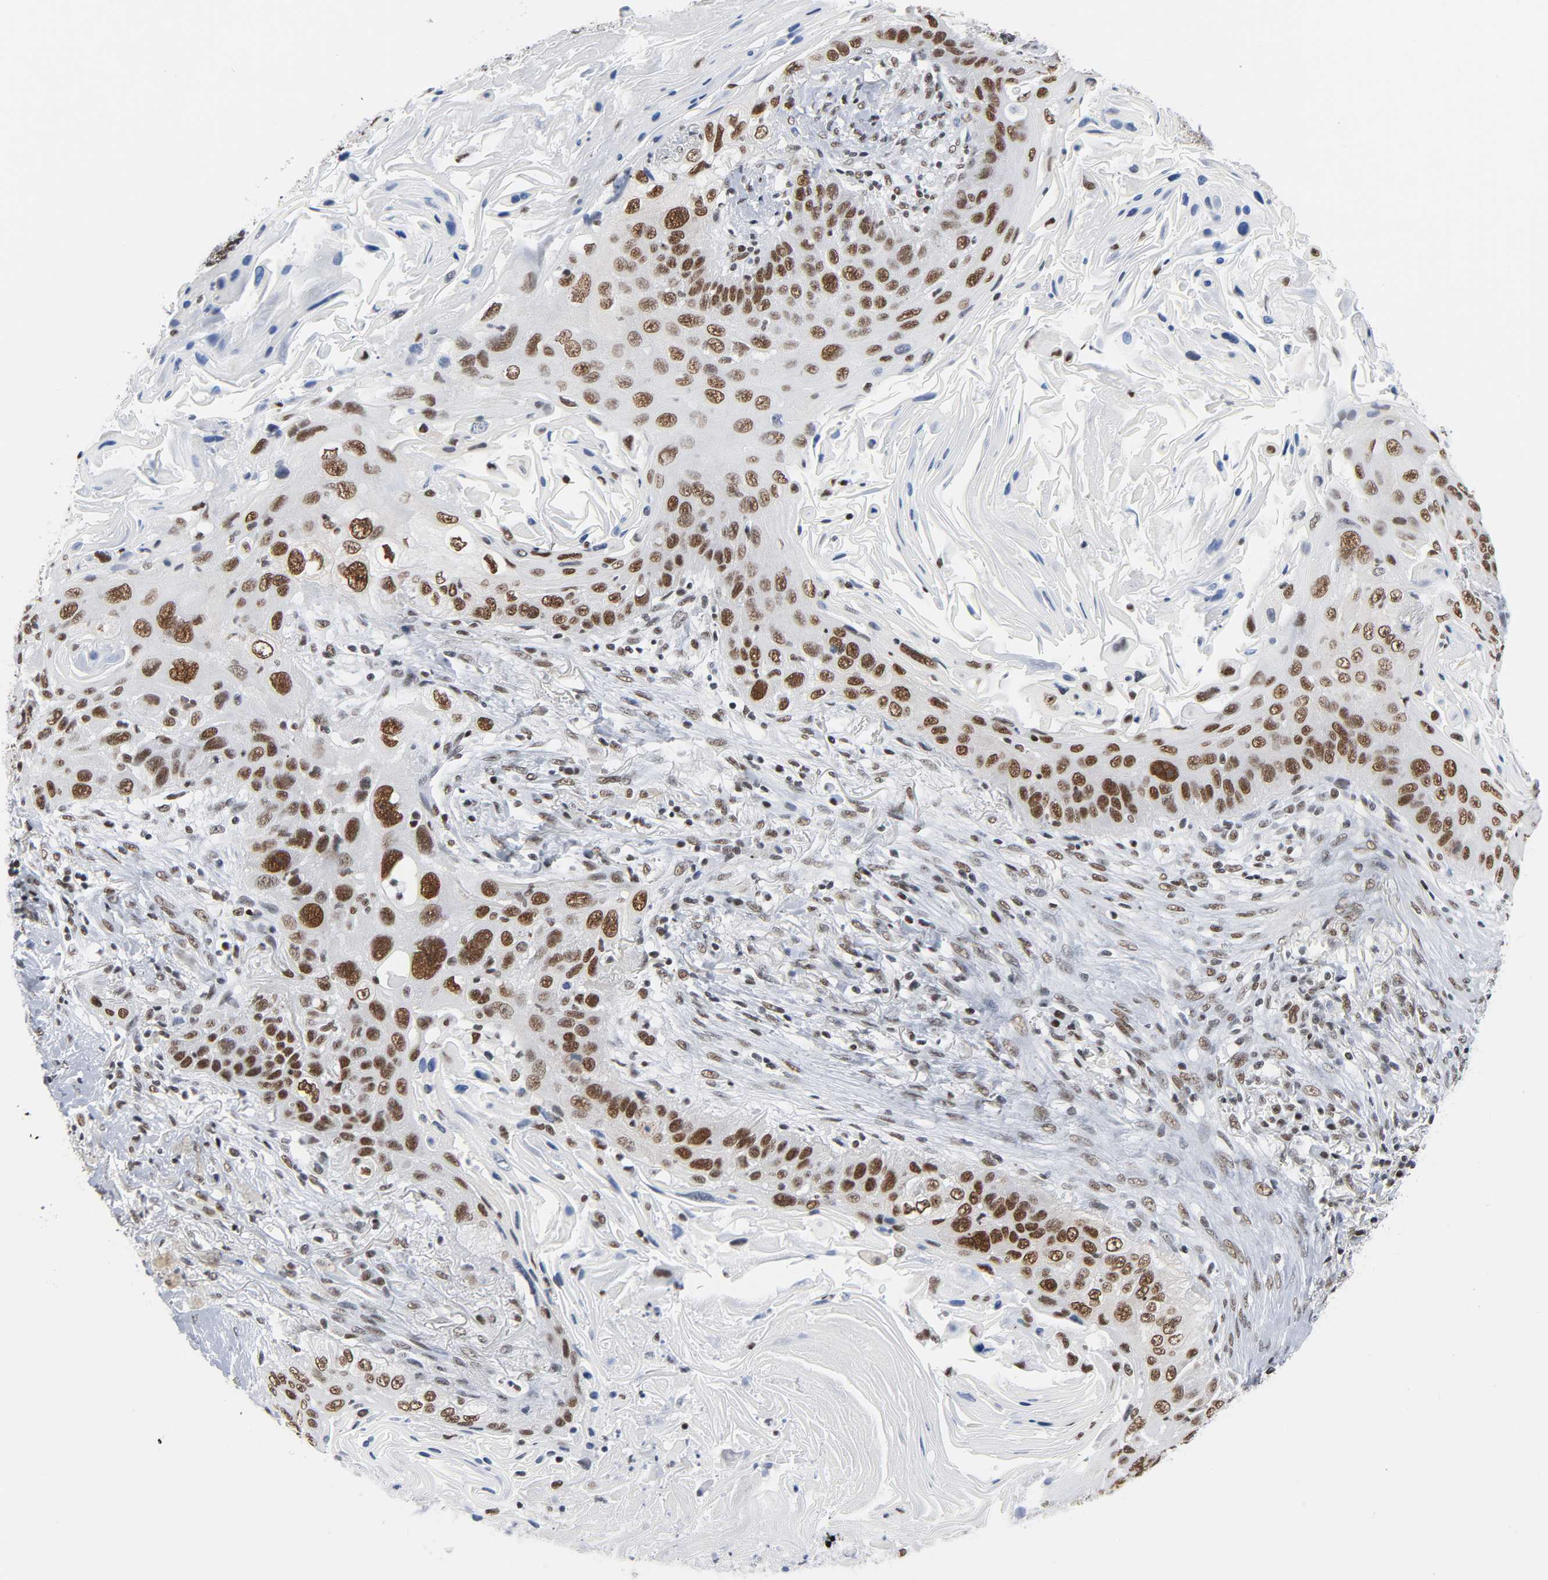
{"staining": {"intensity": "moderate", "quantity": ">75%", "location": "nuclear"}, "tissue": "lung cancer", "cell_type": "Tumor cells", "image_type": "cancer", "snomed": [{"axis": "morphology", "description": "Squamous cell carcinoma, NOS"}, {"axis": "topography", "description": "Lung"}], "caption": "Lung cancer (squamous cell carcinoma) stained for a protein shows moderate nuclear positivity in tumor cells.", "gene": "CSTF2", "patient": {"sex": "female", "age": 67}}